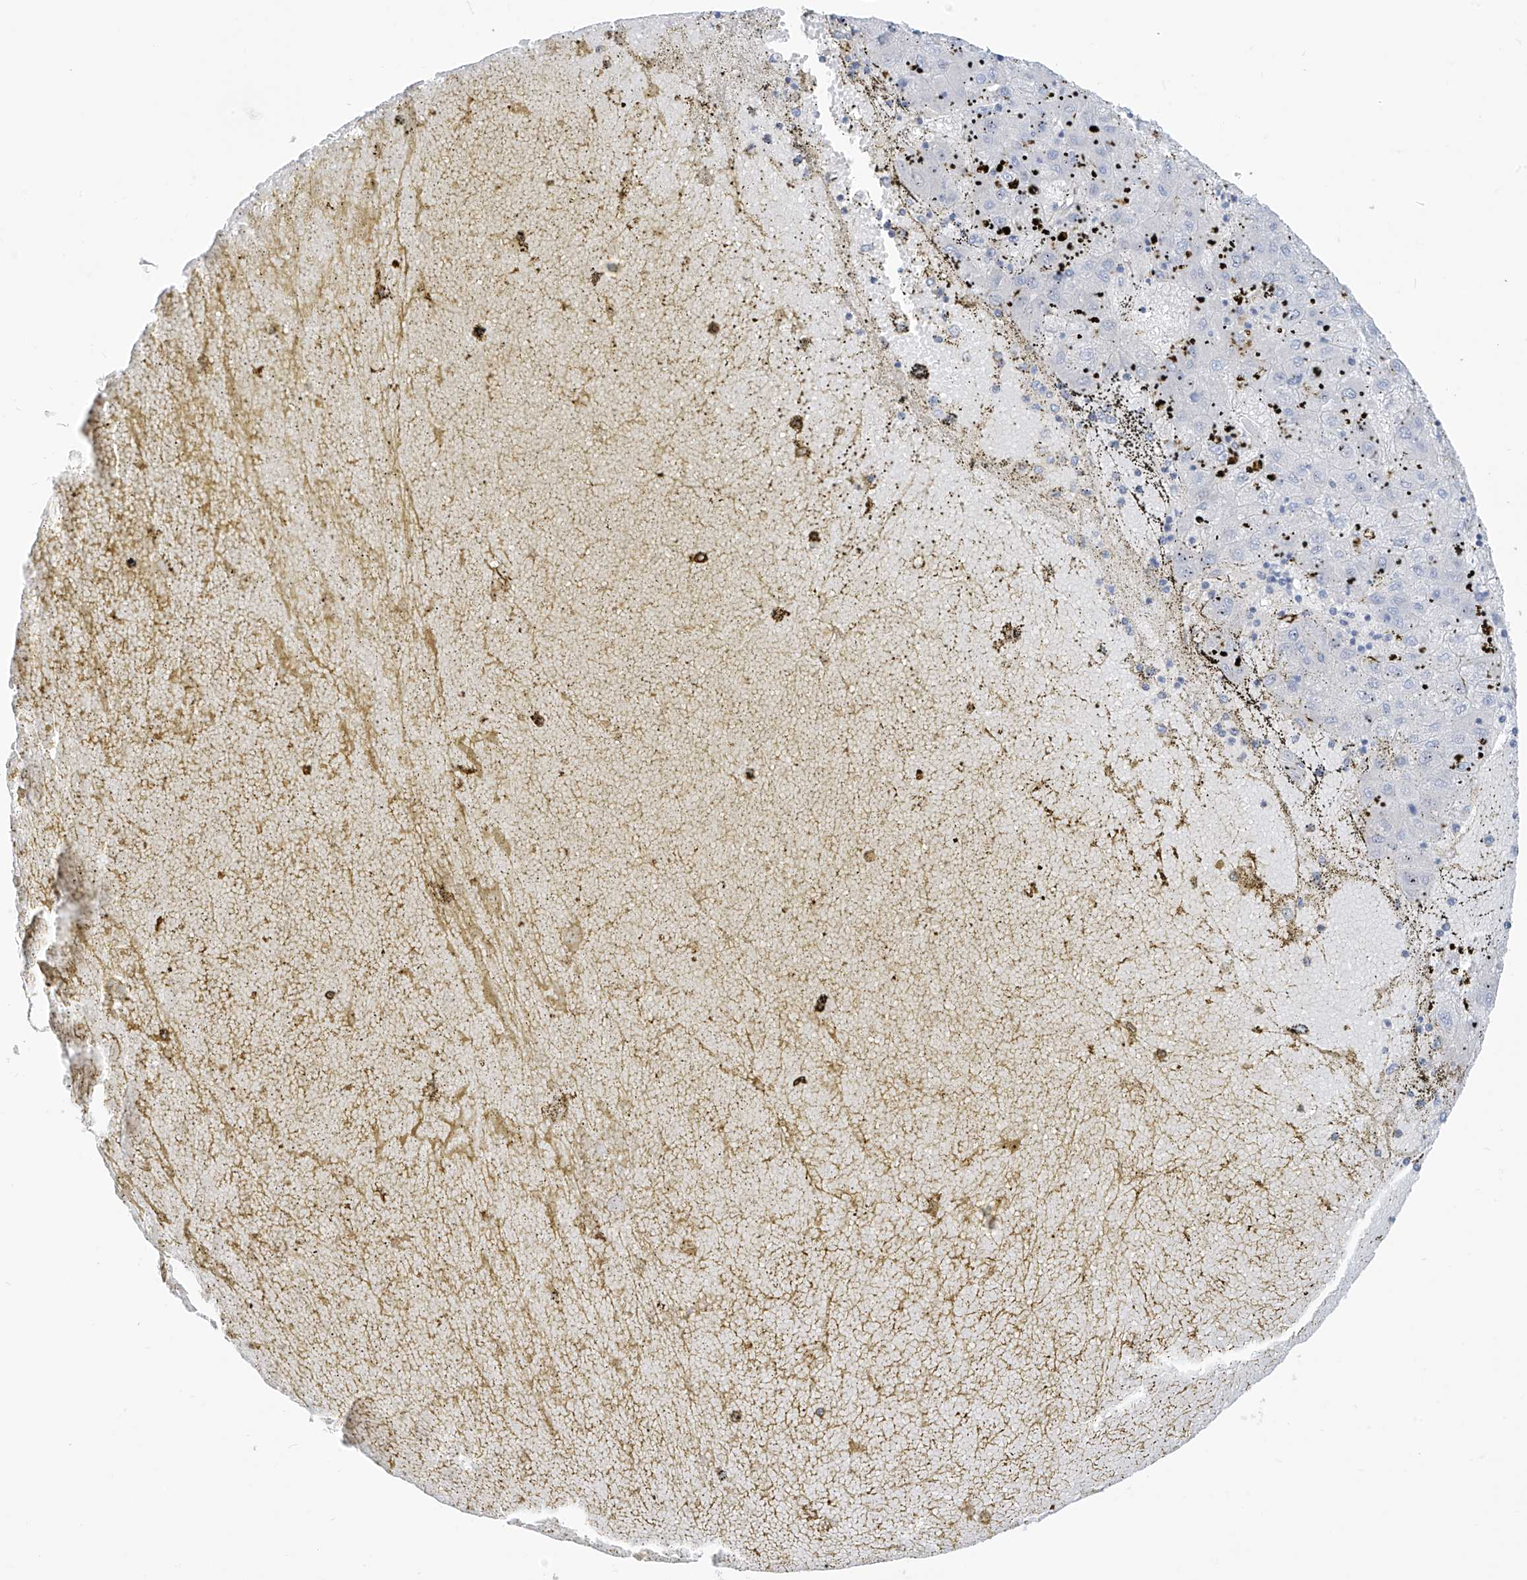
{"staining": {"intensity": "negative", "quantity": "none", "location": "none"}, "tissue": "liver cancer", "cell_type": "Tumor cells", "image_type": "cancer", "snomed": [{"axis": "morphology", "description": "Carcinoma, Hepatocellular, NOS"}, {"axis": "topography", "description": "Liver"}], "caption": "Immunohistochemistry (IHC) of human hepatocellular carcinoma (liver) demonstrates no staining in tumor cells. (Brightfield microscopy of DAB (3,3'-diaminobenzidine) immunohistochemistry (IHC) at high magnification).", "gene": "RCN2", "patient": {"sex": "male", "age": 72}}